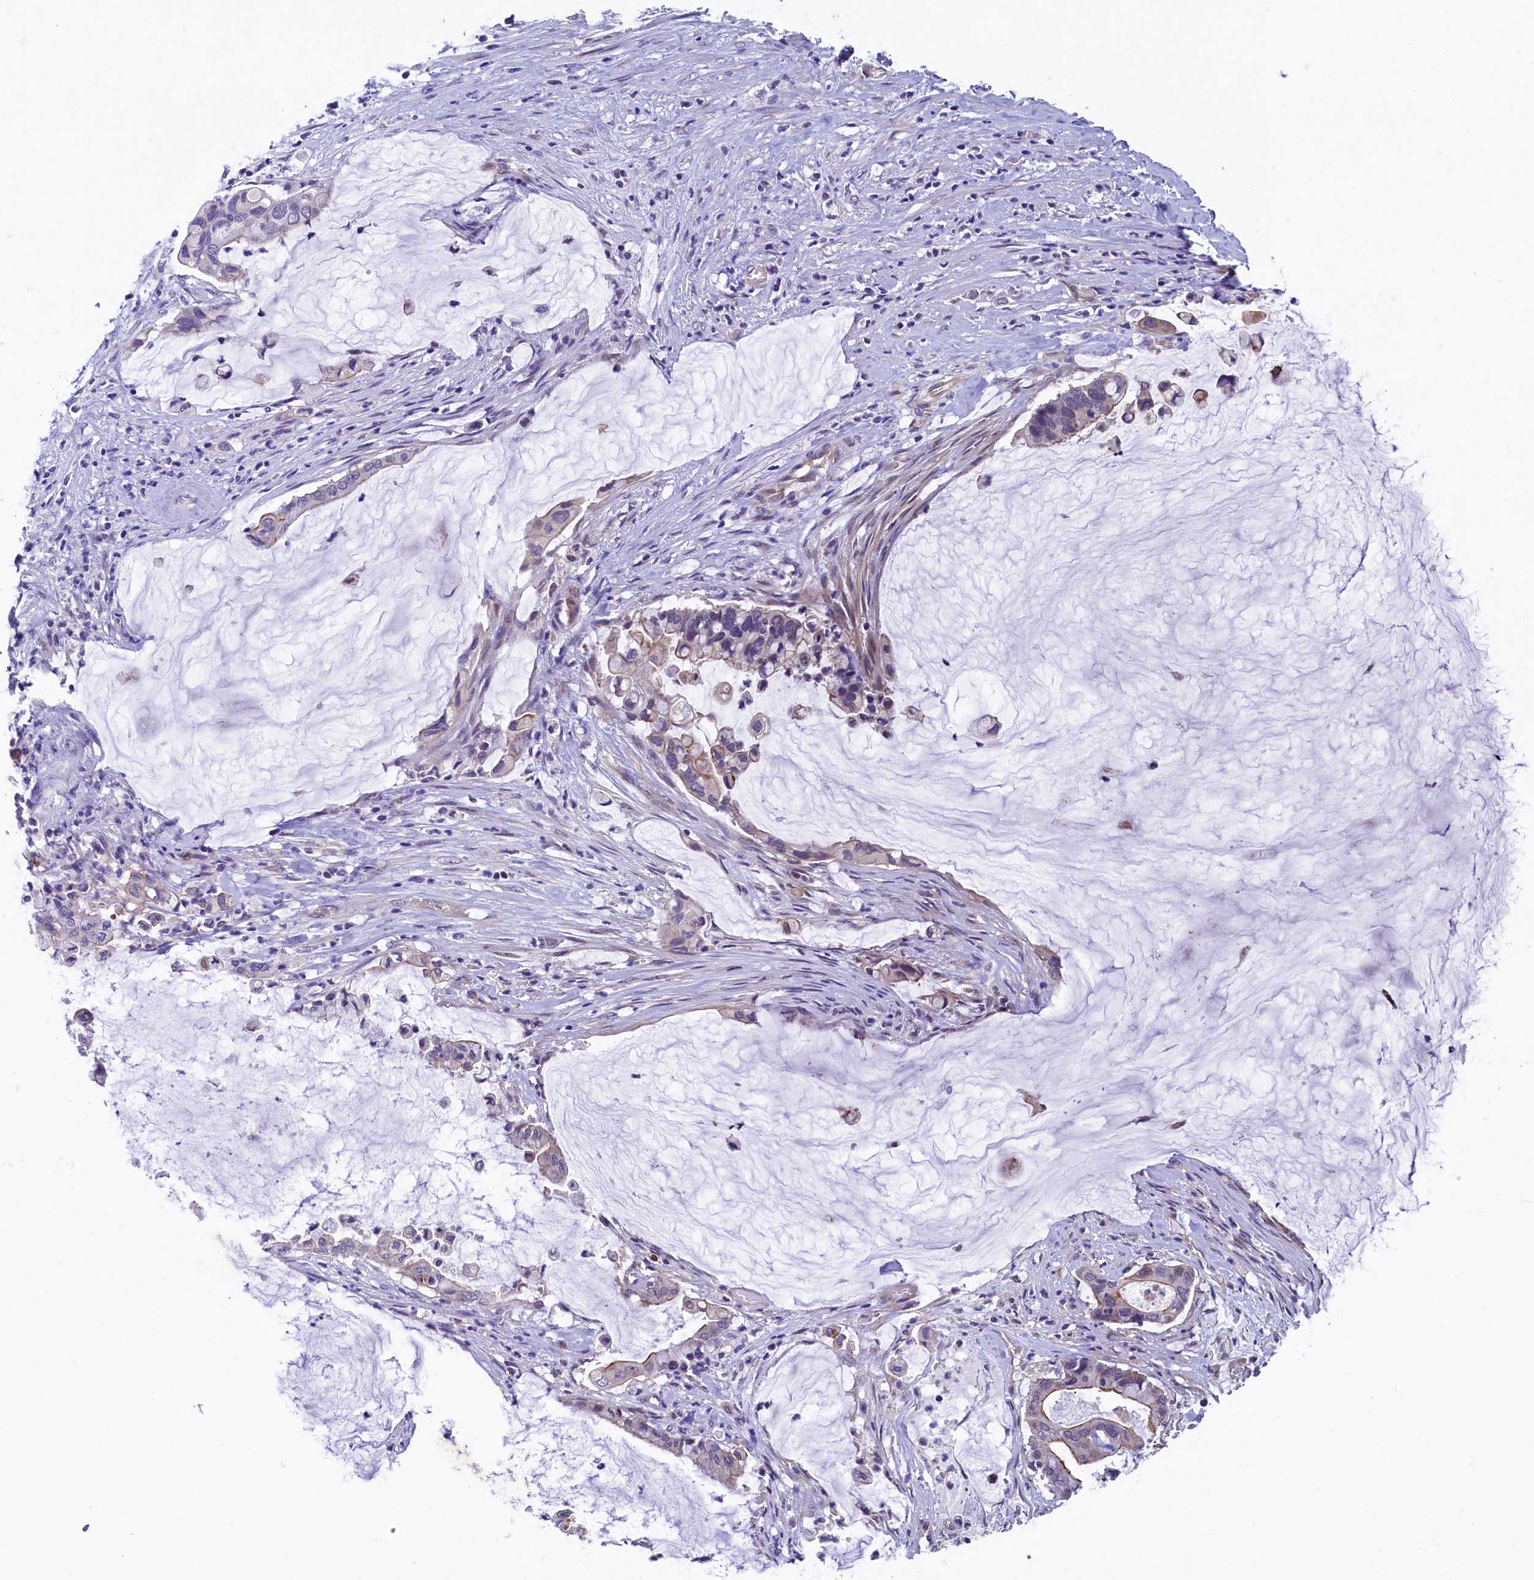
{"staining": {"intensity": "weak", "quantity": "<25%", "location": "cytoplasmic/membranous"}, "tissue": "pancreatic cancer", "cell_type": "Tumor cells", "image_type": "cancer", "snomed": [{"axis": "morphology", "description": "Adenocarcinoma, NOS"}, {"axis": "topography", "description": "Pancreas"}], "caption": "The immunohistochemistry (IHC) micrograph has no significant staining in tumor cells of pancreatic cancer tissue. (DAB immunohistochemistry (IHC), high magnification).", "gene": "ARL14EP", "patient": {"sex": "male", "age": 41}}